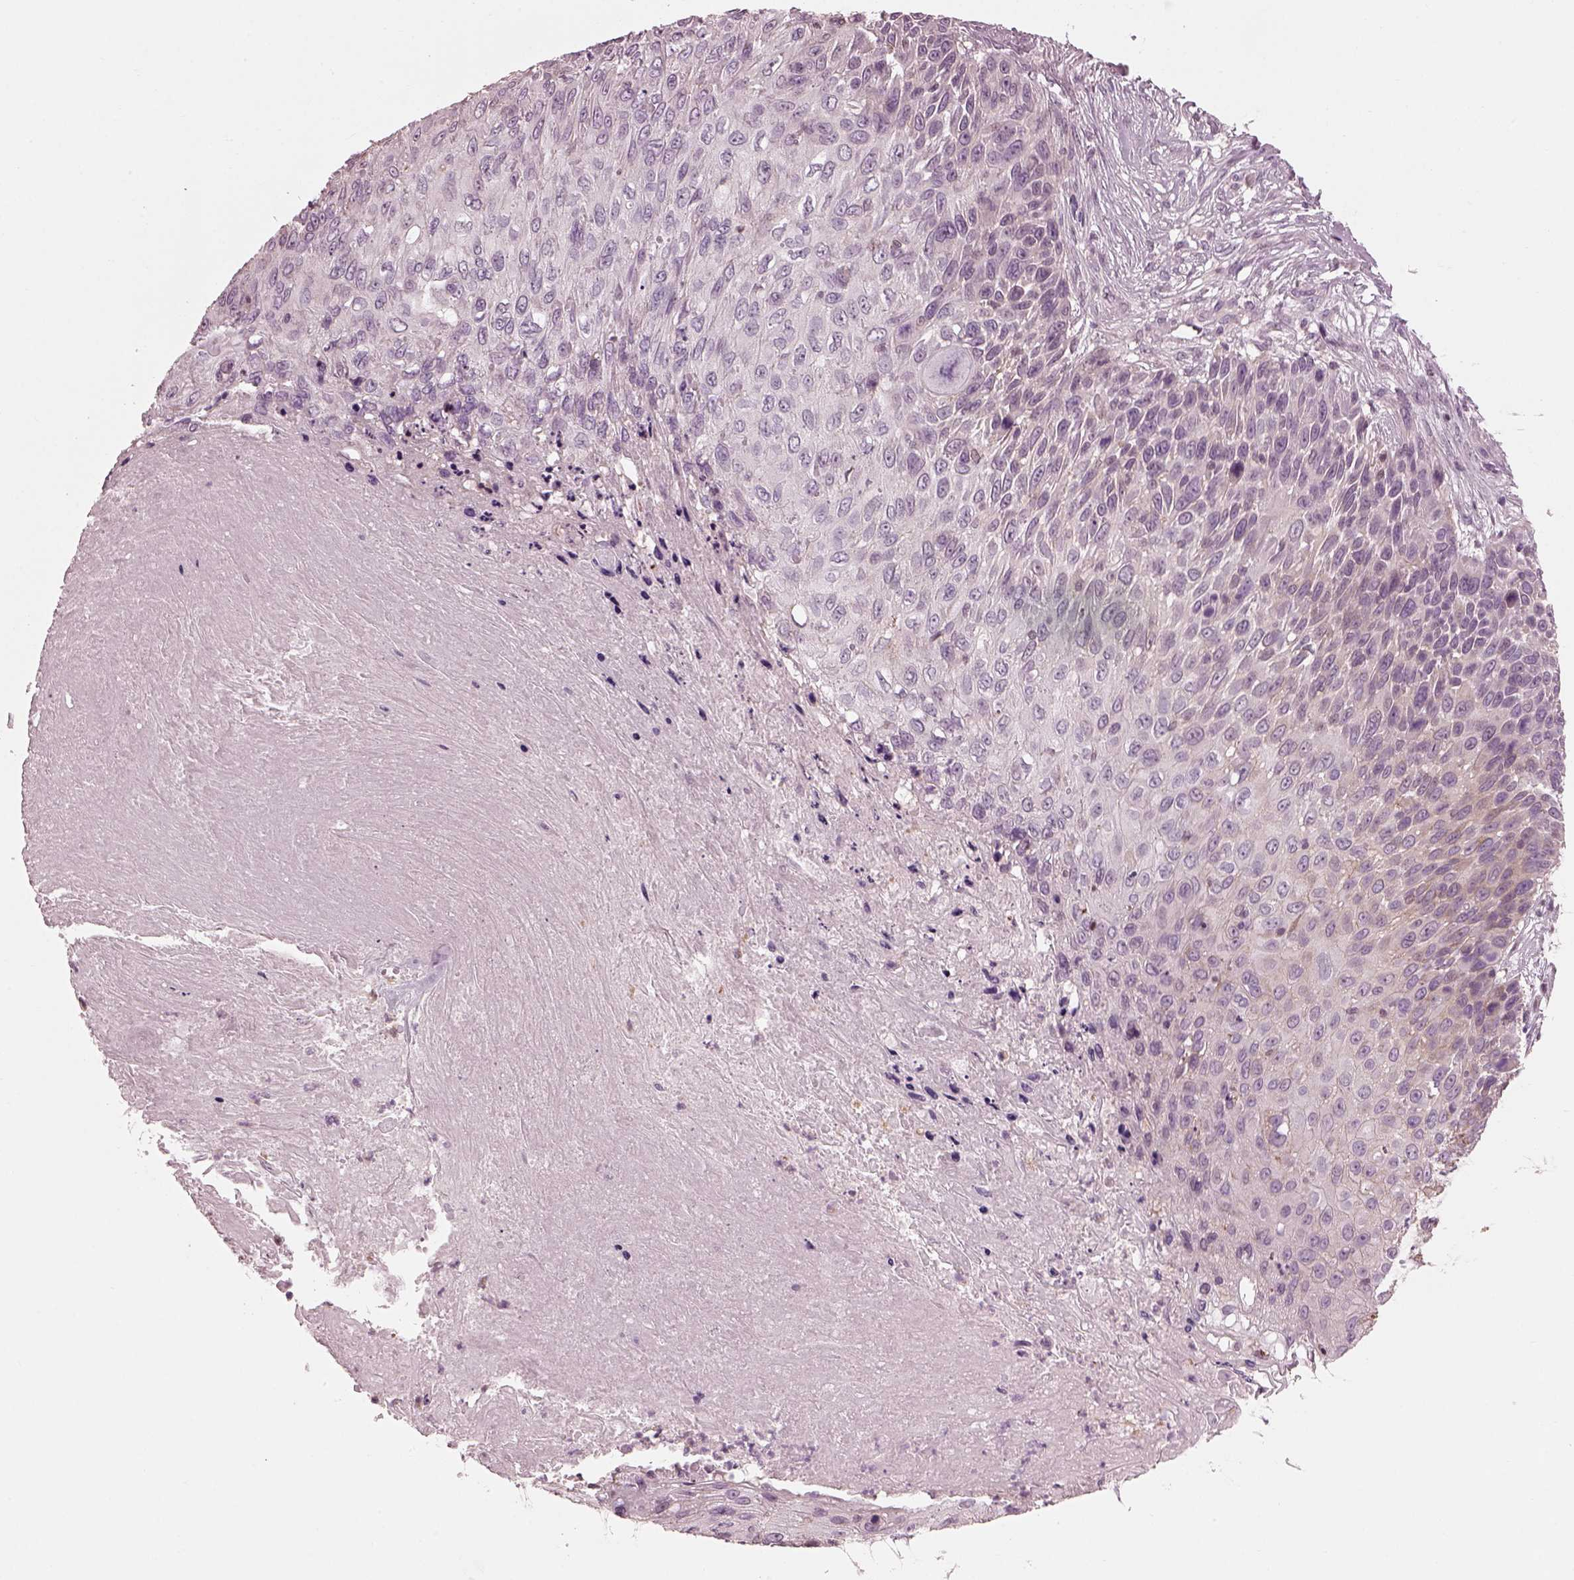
{"staining": {"intensity": "negative", "quantity": "none", "location": "none"}, "tissue": "skin cancer", "cell_type": "Tumor cells", "image_type": "cancer", "snomed": [{"axis": "morphology", "description": "Squamous cell carcinoma, NOS"}, {"axis": "topography", "description": "Skin"}], "caption": "Tumor cells show no significant staining in skin cancer (squamous cell carcinoma). (Stains: DAB (3,3'-diaminobenzidine) IHC with hematoxylin counter stain, Microscopy: brightfield microscopy at high magnification).", "gene": "BFSP1", "patient": {"sex": "male", "age": 92}}